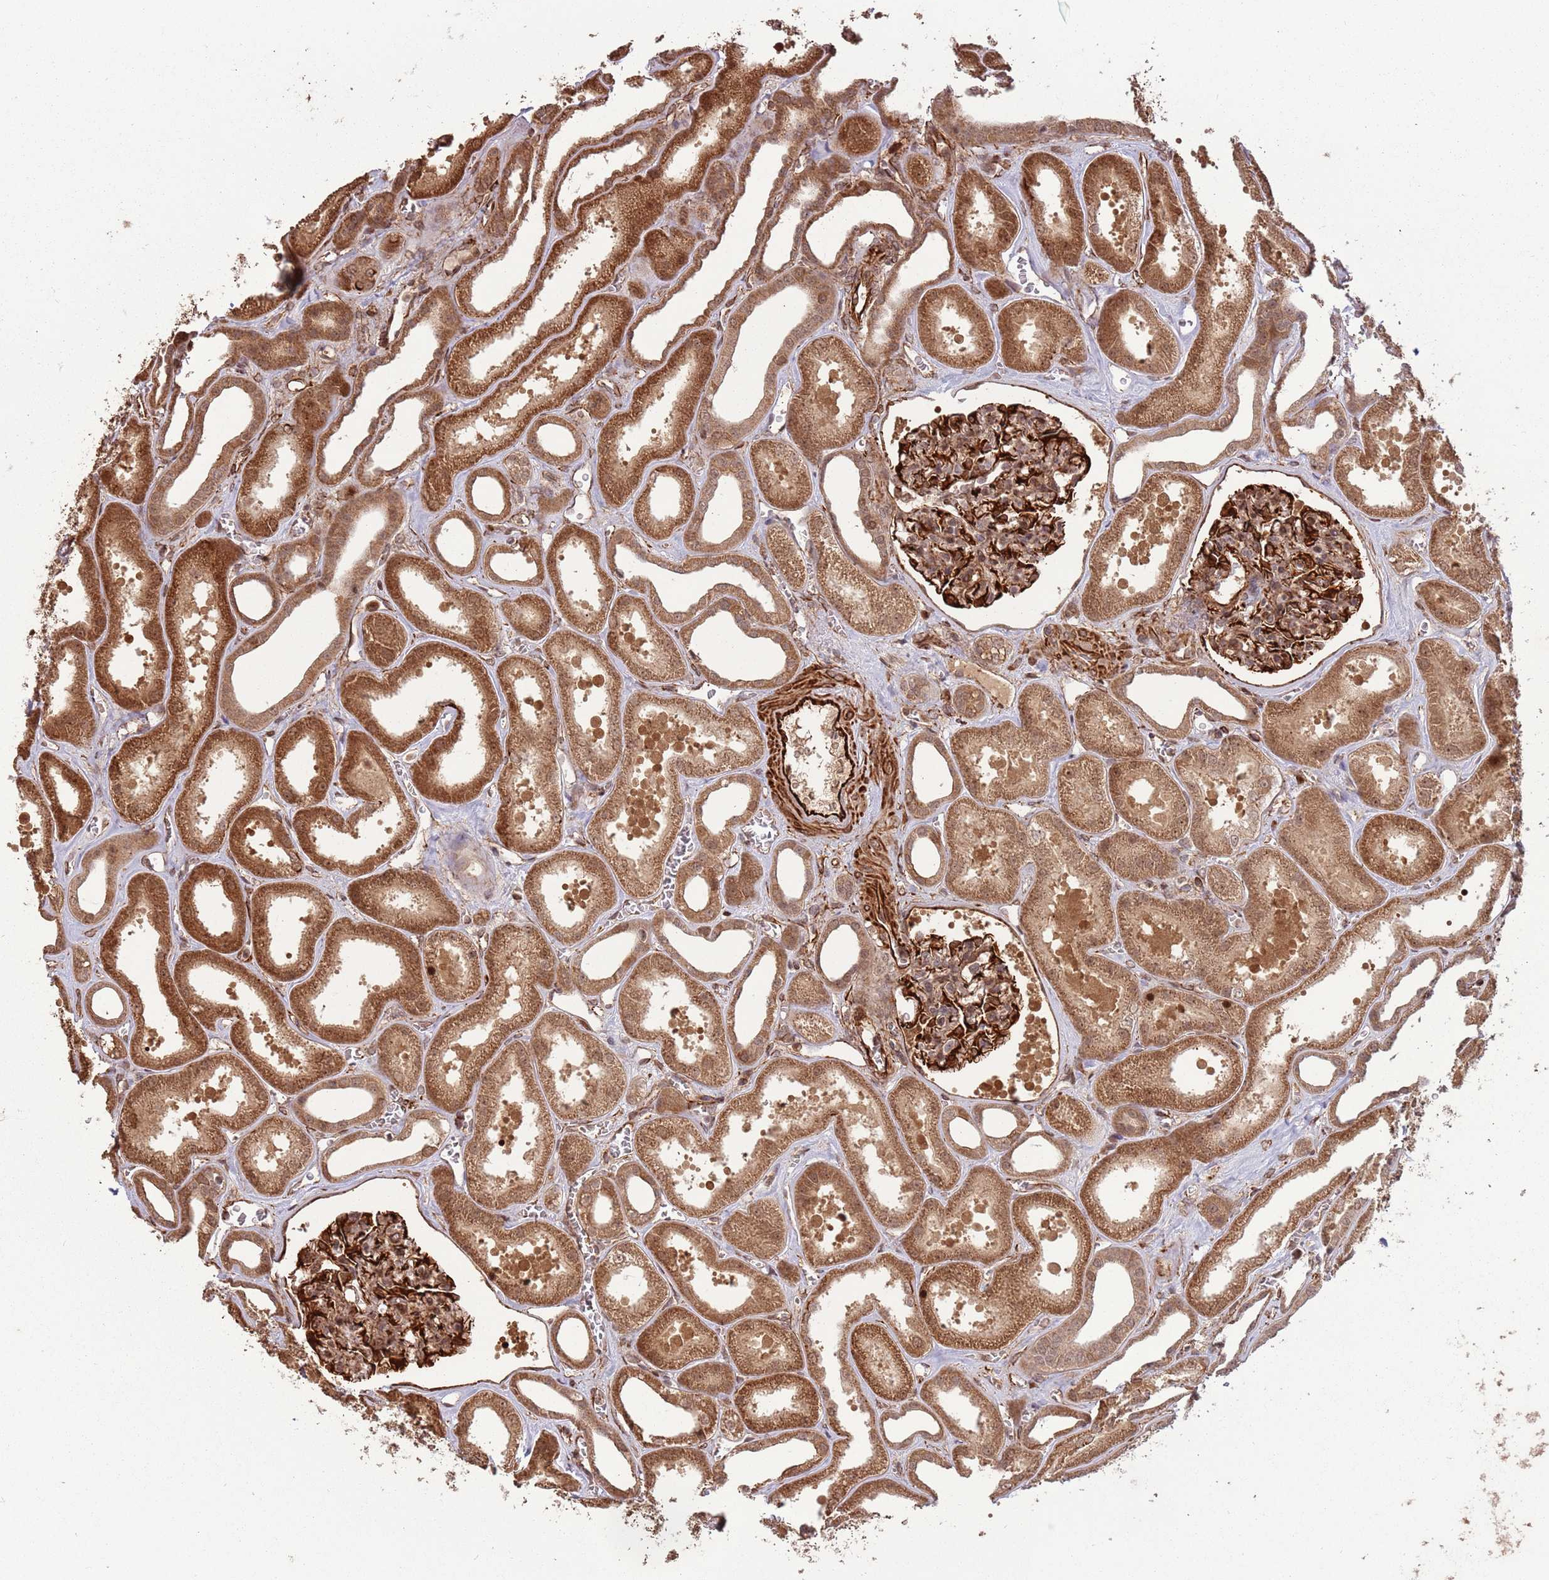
{"staining": {"intensity": "strong", "quantity": ">75%", "location": "cytoplasmic/membranous,nuclear"}, "tissue": "kidney", "cell_type": "Cells in glomeruli", "image_type": "normal", "snomed": [{"axis": "morphology", "description": "Normal tissue, NOS"}, {"axis": "morphology", "description": "Adenocarcinoma, NOS"}, {"axis": "topography", "description": "Kidney"}], "caption": "Human kidney stained with a brown dye demonstrates strong cytoplasmic/membranous,nuclear positive positivity in approximately >75% of cells in glomeruli.", "gene": "ADAMTS3", "patient": {"sex": "female", "age": 68}}